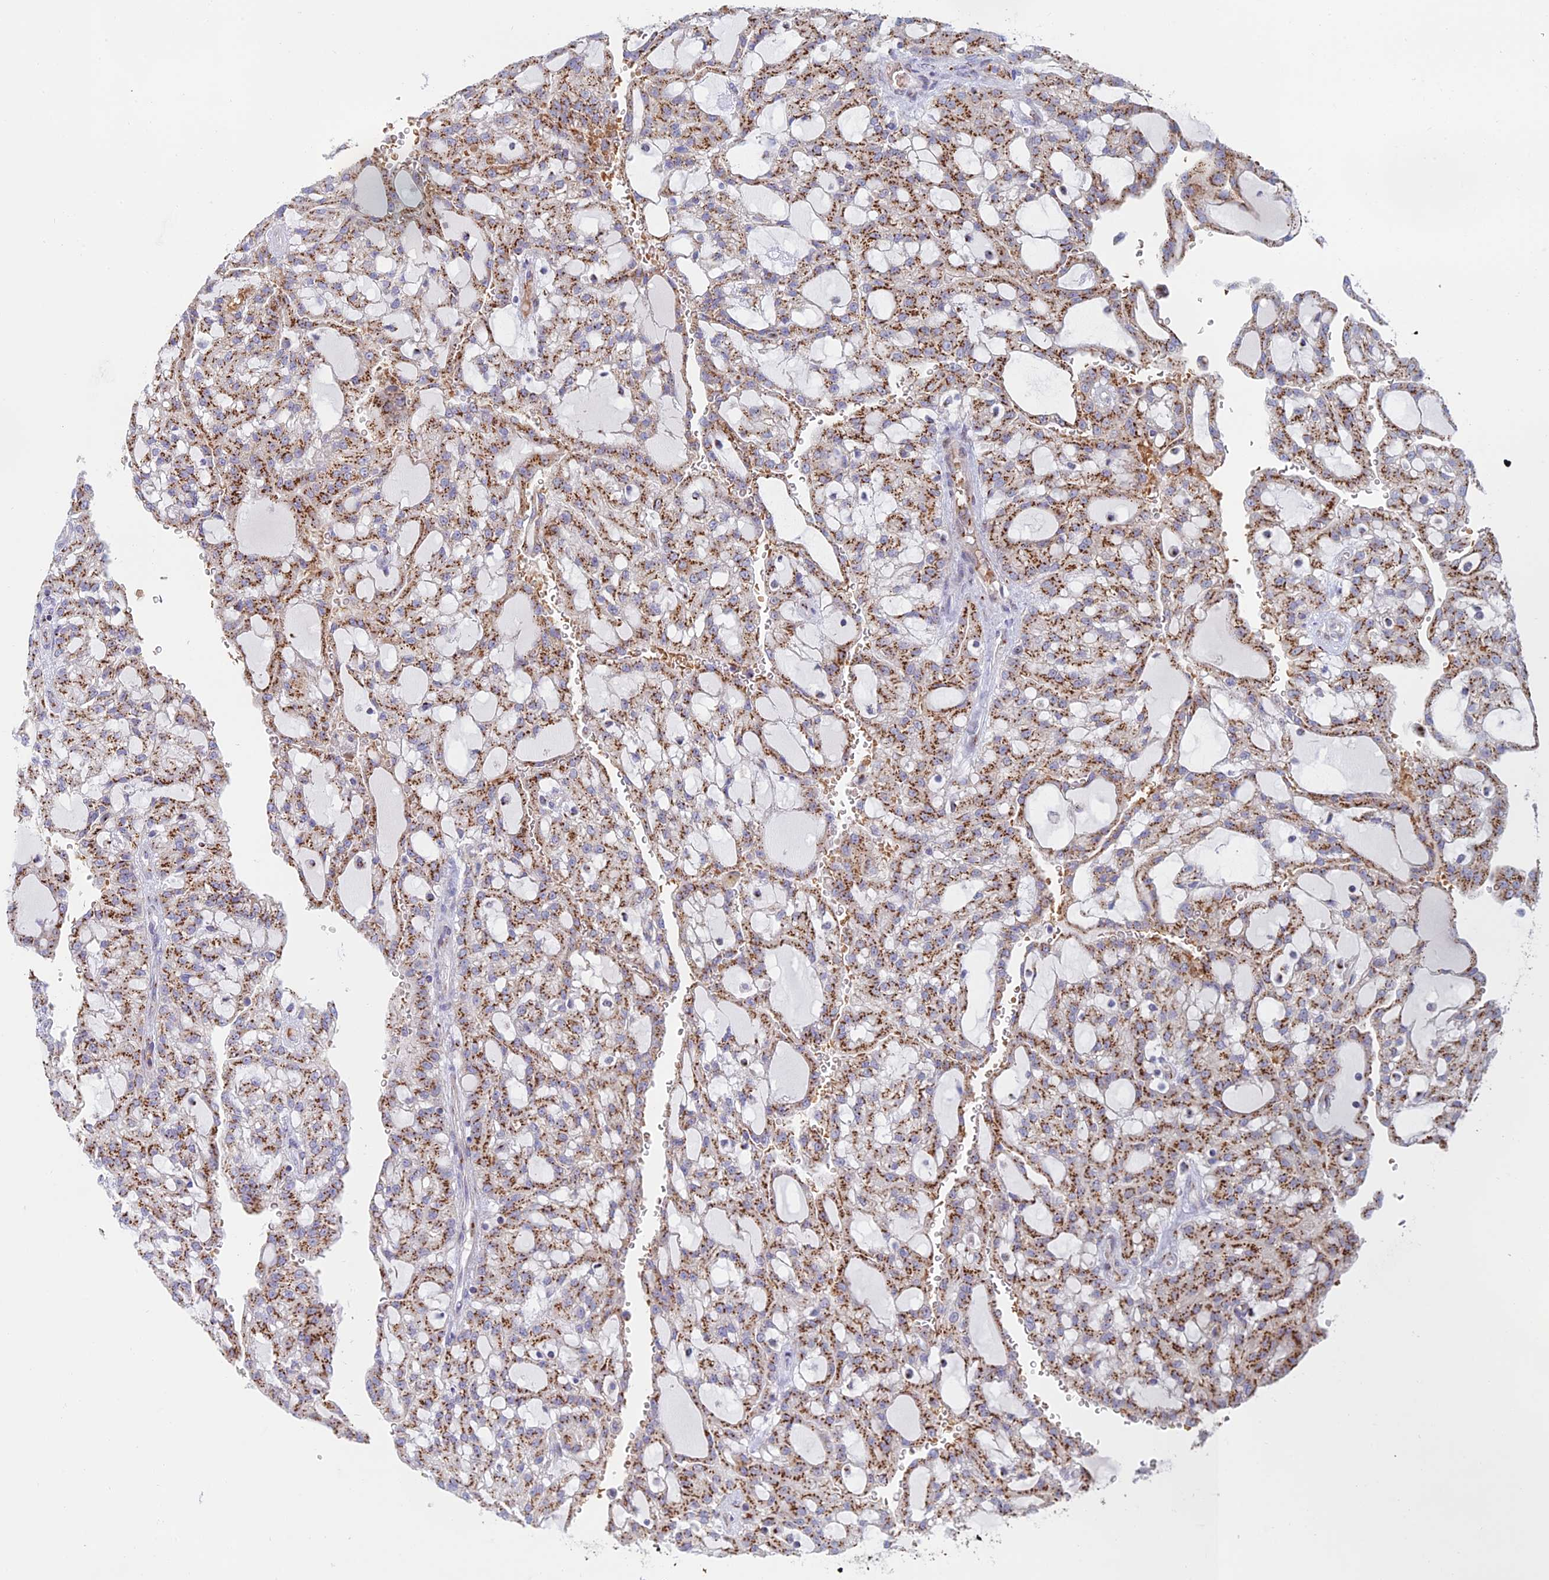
{"staining": {"intensity": "moderate", "quantity": ">75%", "location": "cytoplasmic/membranous"}, "tissue": "renal cancer", "cell_type": "Tumor cells", "image_type": "cancer", "snomed": [{"axis": "morphology", "description": "Adenocarcinoma, NOS"}, {"axis": "topography", "description": "Kidney"}], "caption": "A medium amount of moderate cytoplasmic/membranous expression is identified in approximately >75% of tumor cells in renal cancer tissue. (DAB IHC with brightfield microscopy, high magnification).", "gene": "HS2ST1", "patient": {"sex": "male", "age": 63}}